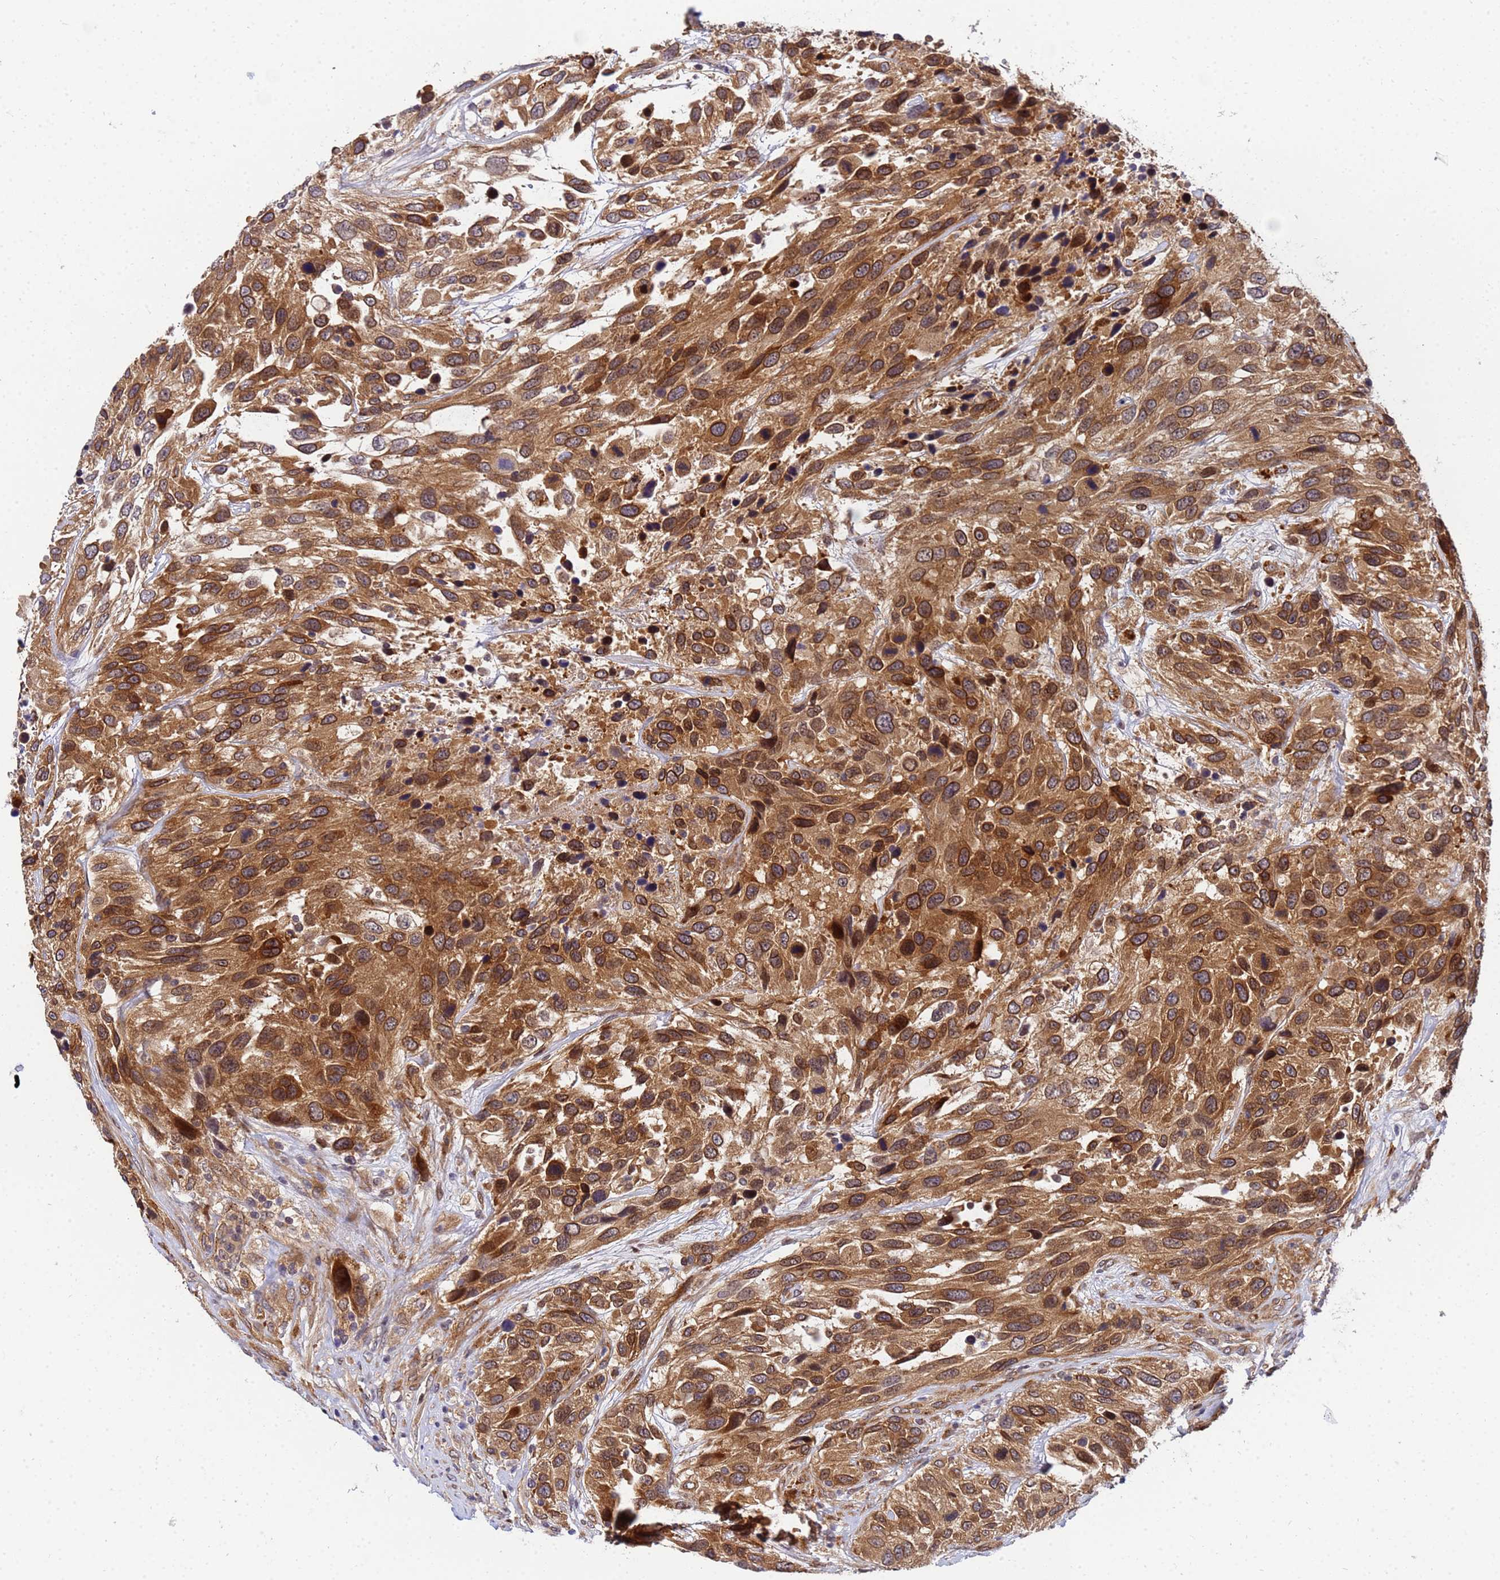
{"staining": {"intensity": "moderate", "quantity": ">75%", "location": "cytoplasmic/membranous"}, "tissue": "urothelial cancer", "cell_type": "Tumor cells", "image_type": "cancer", "snomed": [{"axis": "morphology", "description": "Urothelial carcinoma, High grade"}, {"axis": "topography", "description": "Urinary bladder"}], "caption": "The photomicrograph reveals a brown stain indicating the presence of a protein in the cytoplasmic/membranous of tumor cells in high-grade urothelial carcinoma. Using DAB (3,3'-diaminobenzidine) (brown) and hematoxylin (blue) stains, captured at high magnification using brightfield microscopy.", "gene": "UNC93B1", "patient": {"sex": "female", "age": 70}}